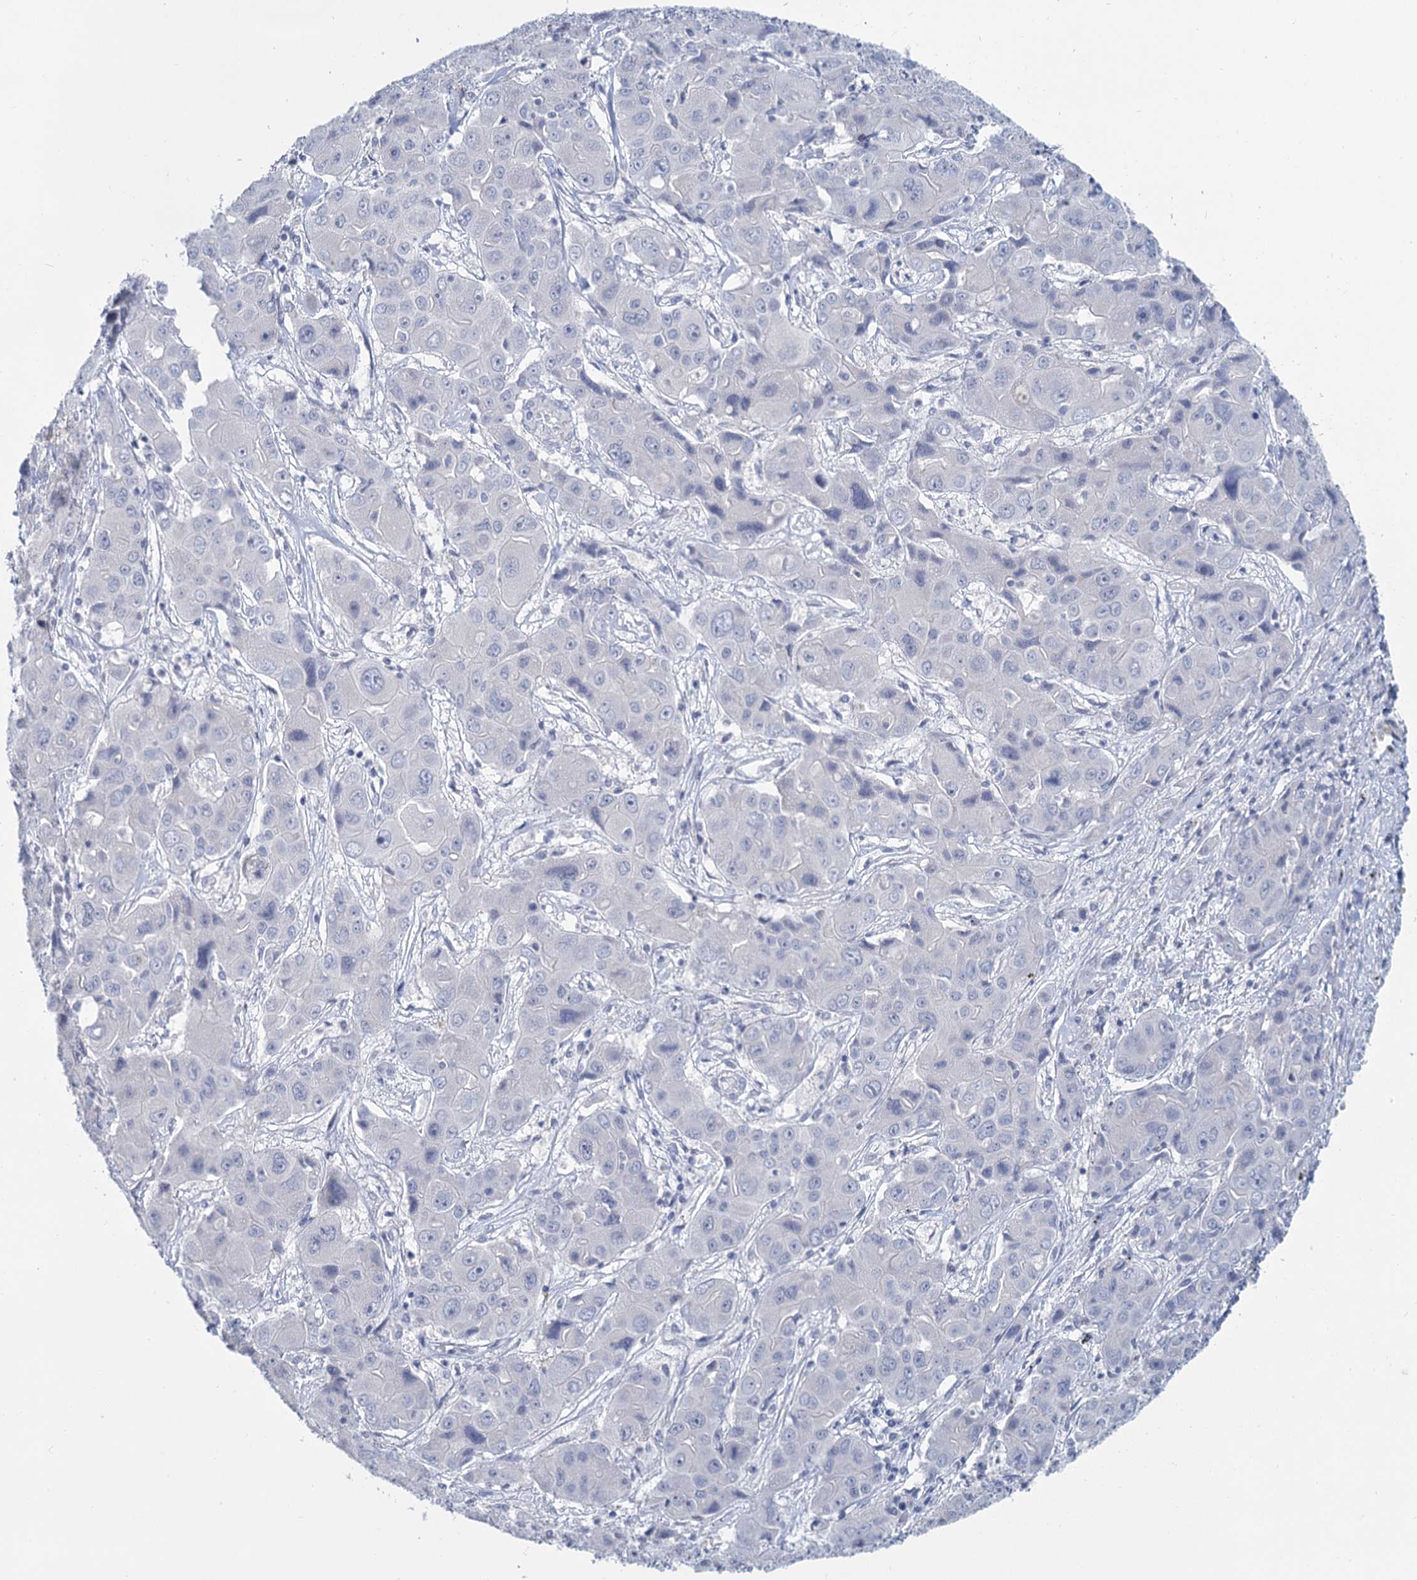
{"staining": {"intensity": "negative", "quantity": "none", "location": "none"}, "tissue": "liver cancer", "cell_type": "Tumor cells", "image_type": "cancer", "snomed": [{"axis": "morphology", "description": "Cholangiocarcinoma"}, {"axis": "topography", "description": "Liver"}], "caption": "There is no significant staining in tumor cells of cholangiocarcinoma (liver).", "gene": "CHGA", "patient": {"sex": "male", "age": 67}}